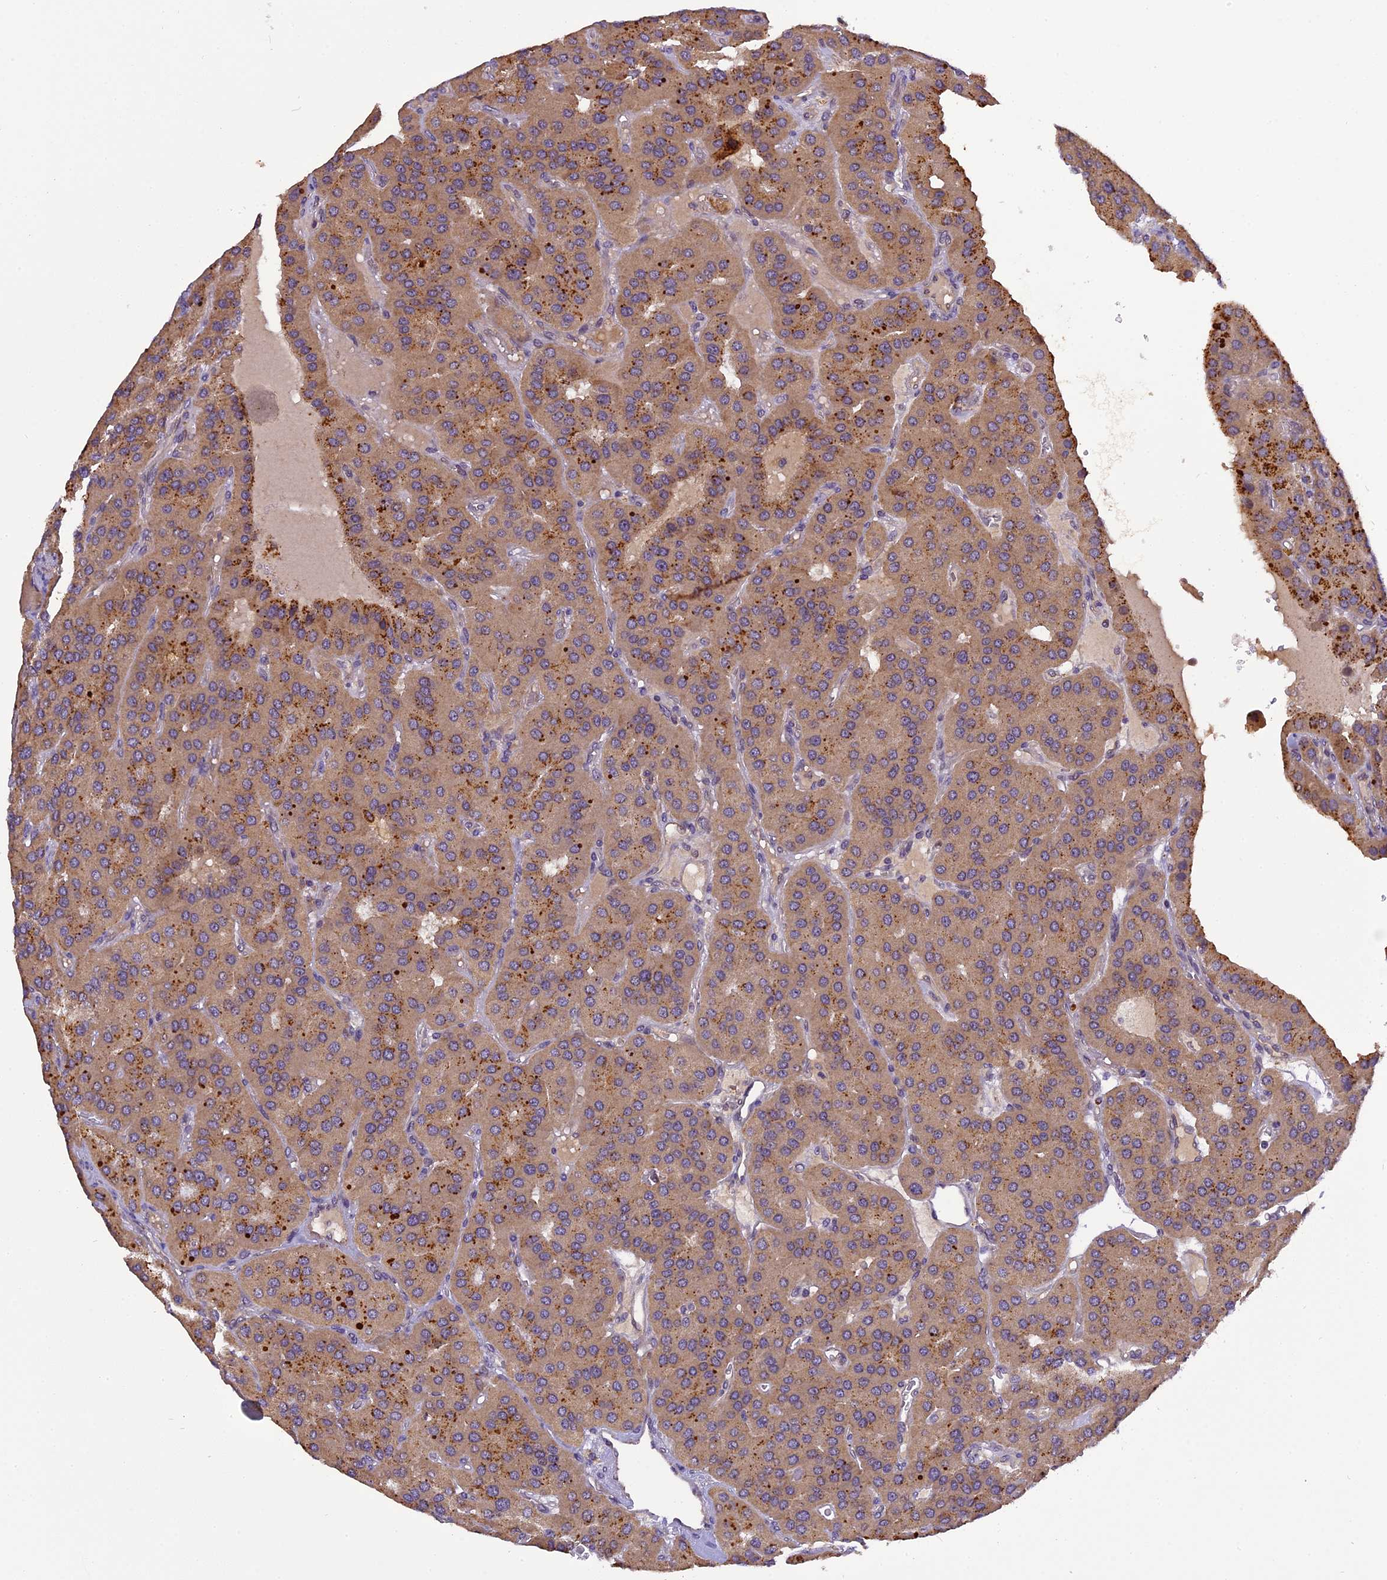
{"staining": {"intensity": "moderate", "quantity": ">75%", "location": "cytoplasmic/membranous"}, "tissue": "parathyroid gland", "cell_type": "Glandular cells", "image_type": "normal", "snomed": [{"axis": "morphology", "description": "Normal tissue, NOS"}, {"axis": "morphology", "description": "Adenoma, NOS"}, {"axis": "topography", "description": "Parathyroid gland"}], "caption": "Normal parathyroid gland reveals moderate cytoplasmic/membranous staining in approximately >75% of glandular cells (brown staining indicates protein expression, while blue staining denotes nuclei)..", "gene": "FNIP2", "patient": {"sex": "female", "age": 86}}